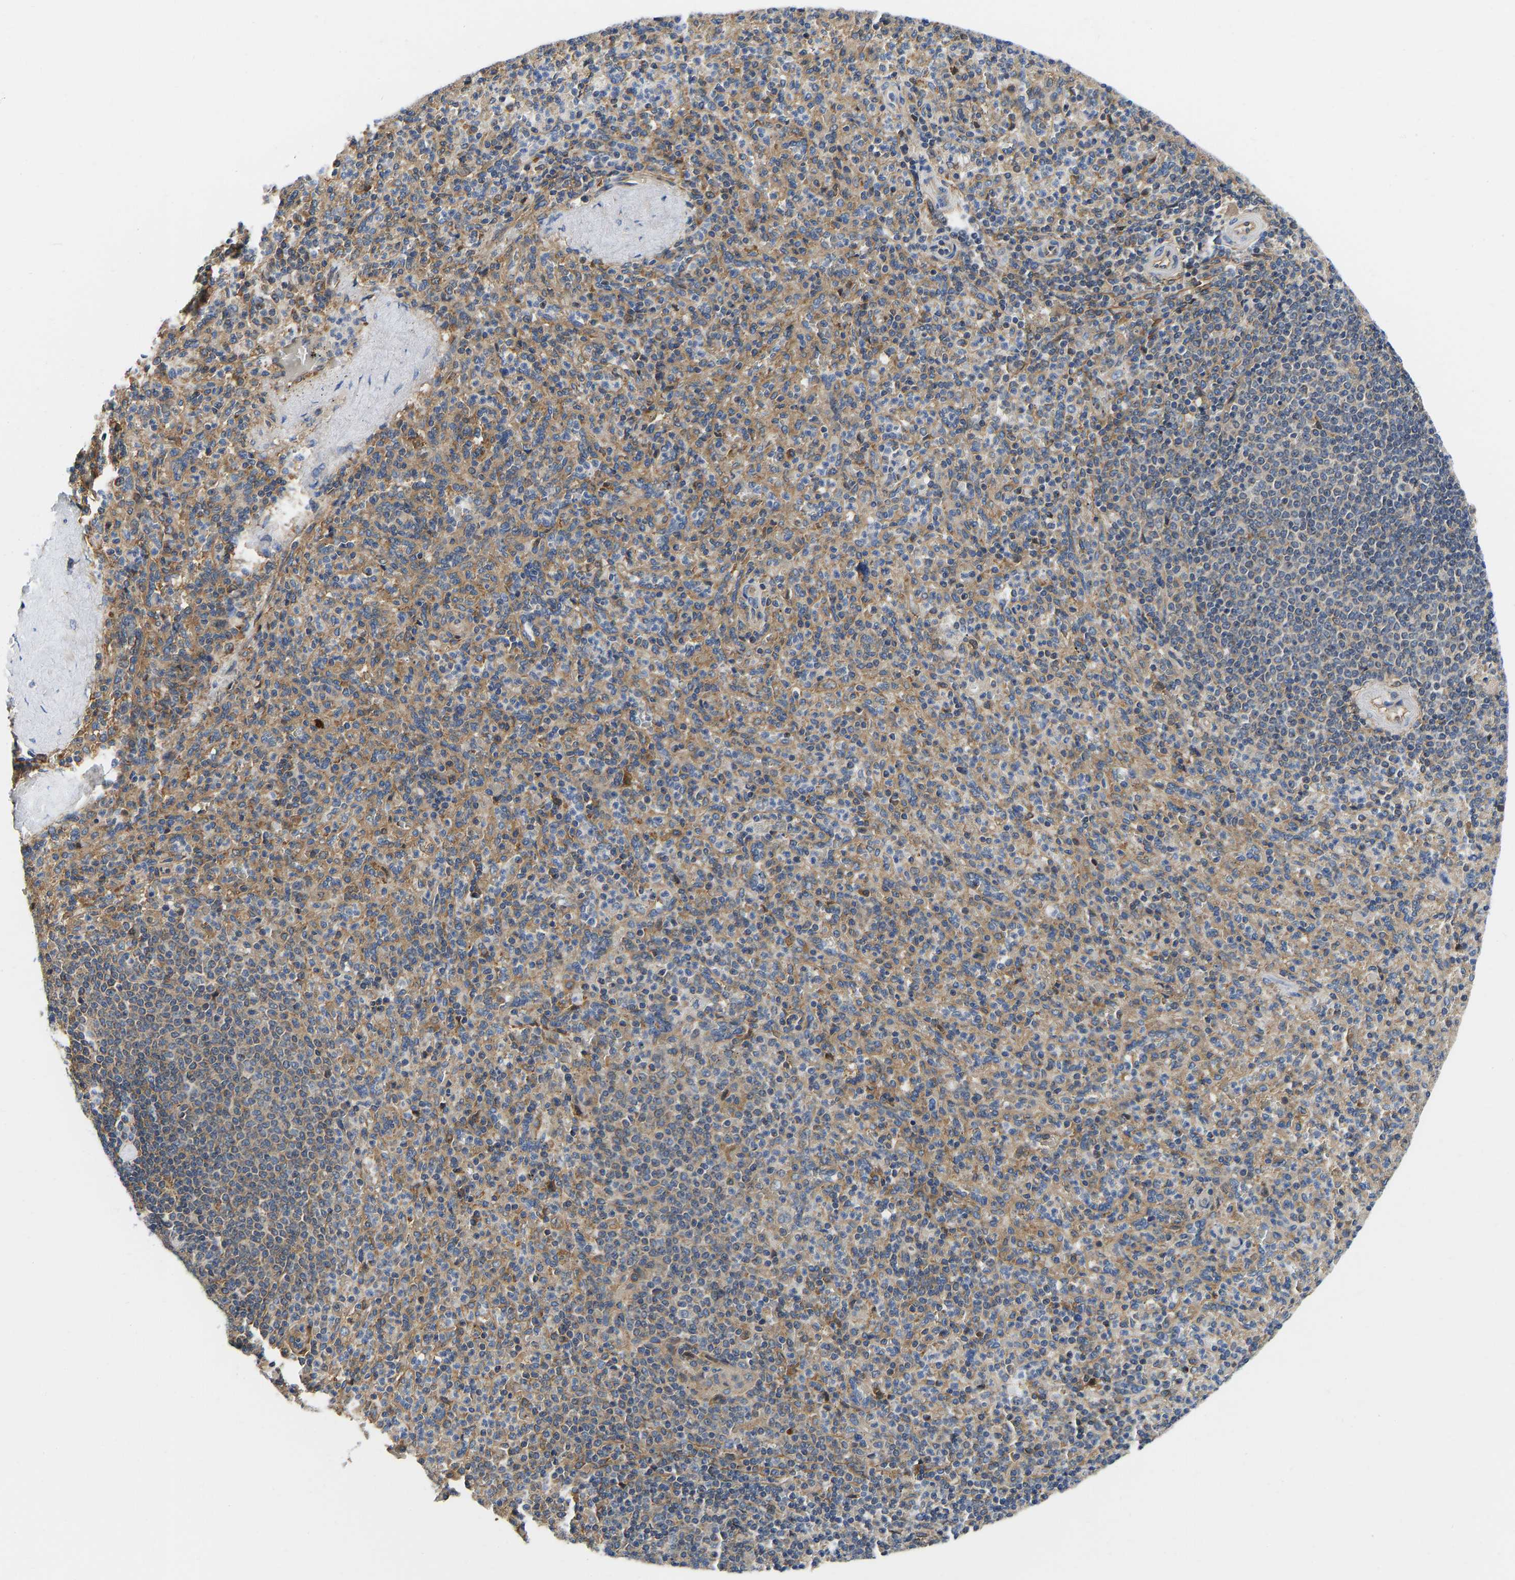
{"staining": {"intensity": "moderate", "quantity": "25%-75%", "location": "cytoplasmic/membranous"}, "tissue": "spleen", "cell_type": "Cells in red pulp", "image_type": "normal", "snomed": [{"axis": "morphology", "description": "Normal tissue, NOS"}, {"axis": "topography", "description": "Spleen"}], "caption": "Immunohistochemistry histopathology image of benign spleen: human spleen stained using IHC displays medium levels of moderate protein expression localized specifically in the cytoplasmic/membranous of cells in red pulp, appearing as a cytoplasmic/membranous brown color.", "gene": "FLNB", "patient": {"sex": "male", "age": 36}}